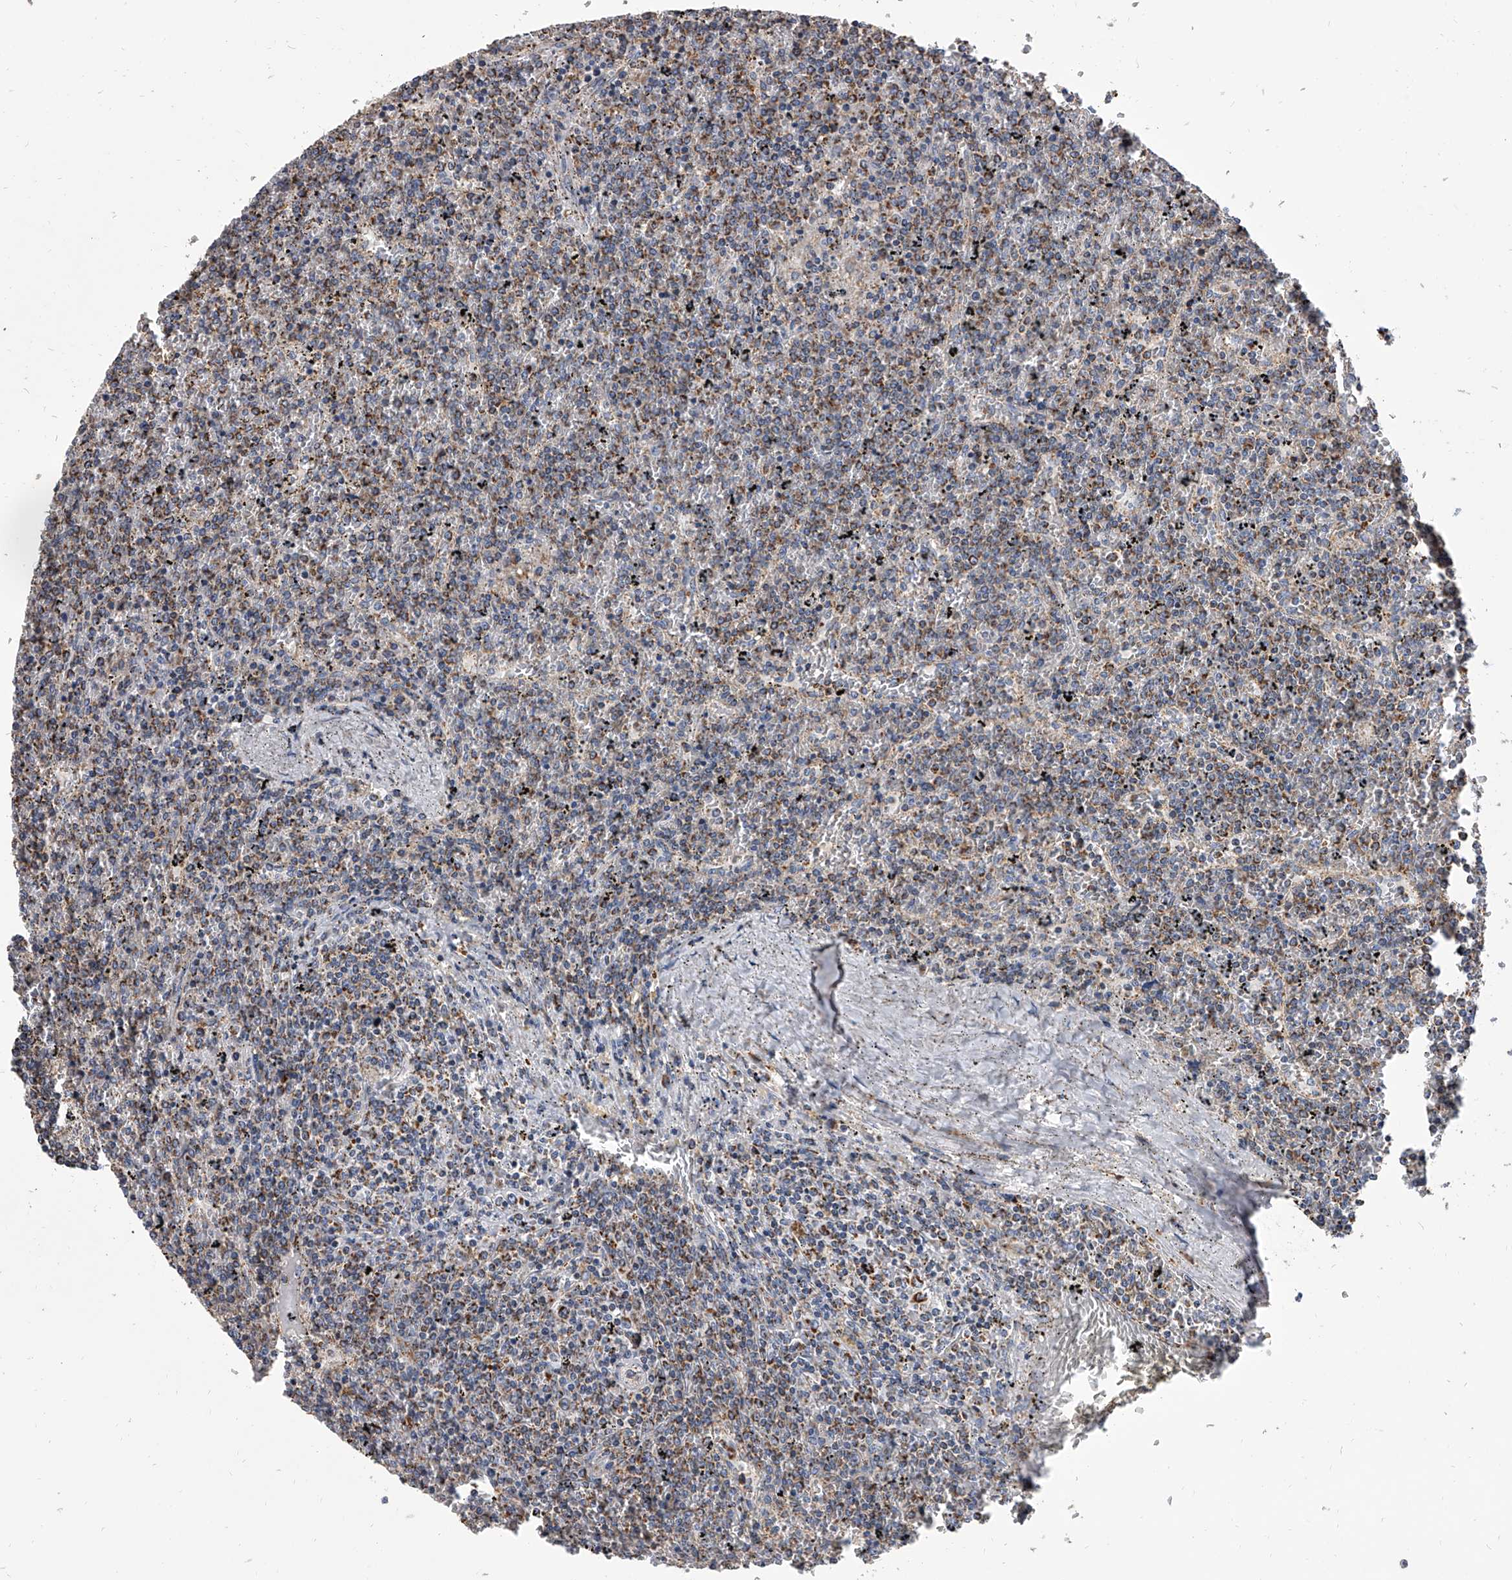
{"staining": {"intensity": "moderate", "quantity": "25%-75%", "location": "cytoplasmic/membranous"}, "tissue": "lymphoma", "cell_type": "Tumor cells", "image_type": "cancer", "snomed": [{"axis": "morphology", "description": "Malignant lymphoma, non-Hodgkin's type, Low grade"}, {"axis": "topography", "description": "Spleen"}], "caption": "Protein analysis of lymphoma tissue reveals moderate cytoplasmic/membranous expression in approximately 25%-75% of tumor cells.", "gene": "MRPL28", "patient": {"sex": "female", "age": 19}}